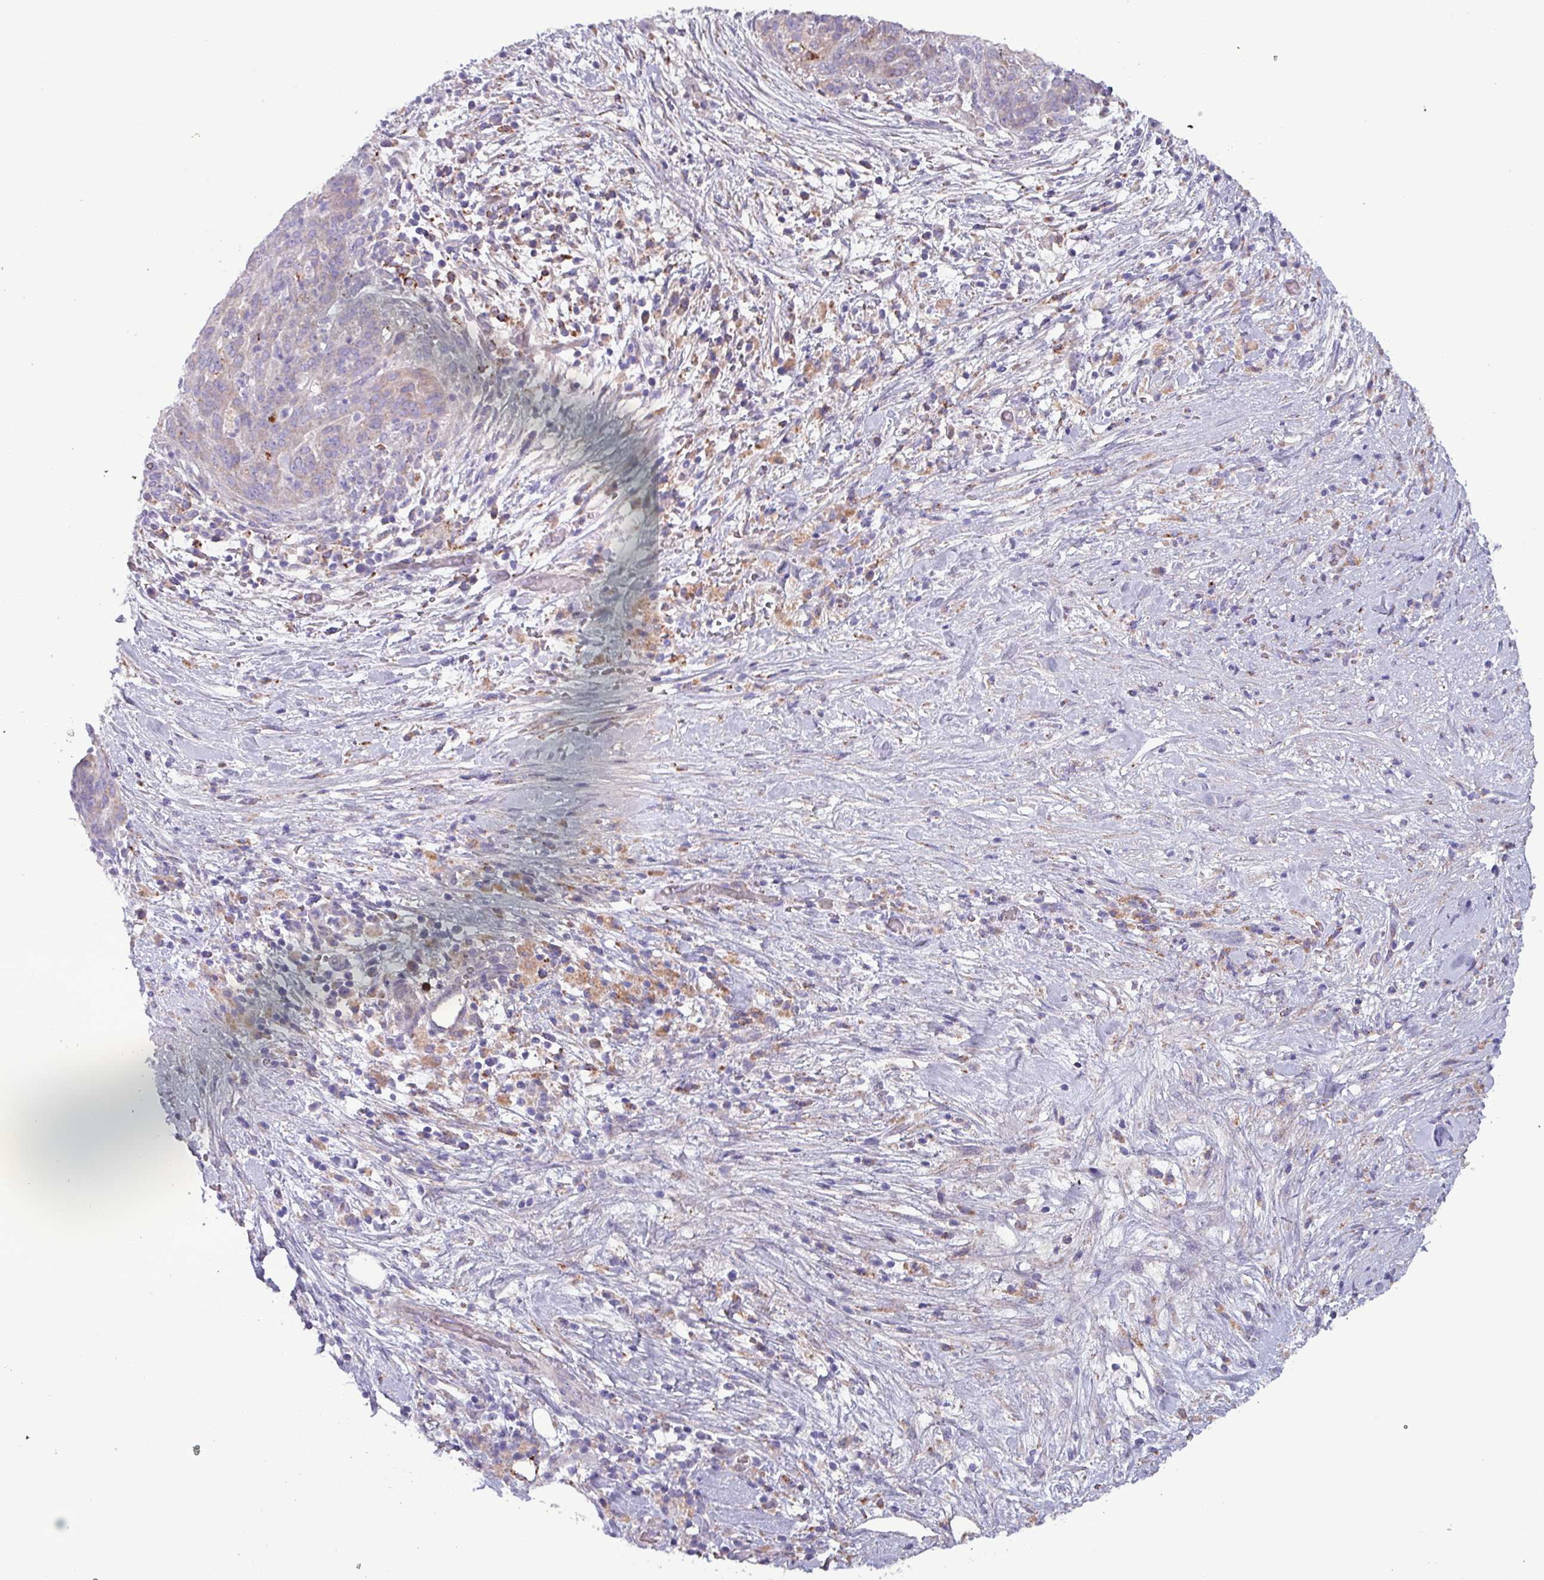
{"staining": {"intensity": "weak", "quantity": "<25%", "location": "cytoplasmic/membranous"}, "tissue": "pancreatic cancer", "cell_type": "Tumor cells", "image_type": "cancer", "snomed": [{"axis": "morphology", "description": "Adenocarcinoma, NOS"}, {"axis": "topography", "description": "Pancreas"}], "caption": "A high-resolution image shows IHC staining of adenocarcinoma (pancreatic), which shows no significant positivity in tumor cells.", "gene": "HSD3B7", "patient": {"sex": "male", "age": 44}}